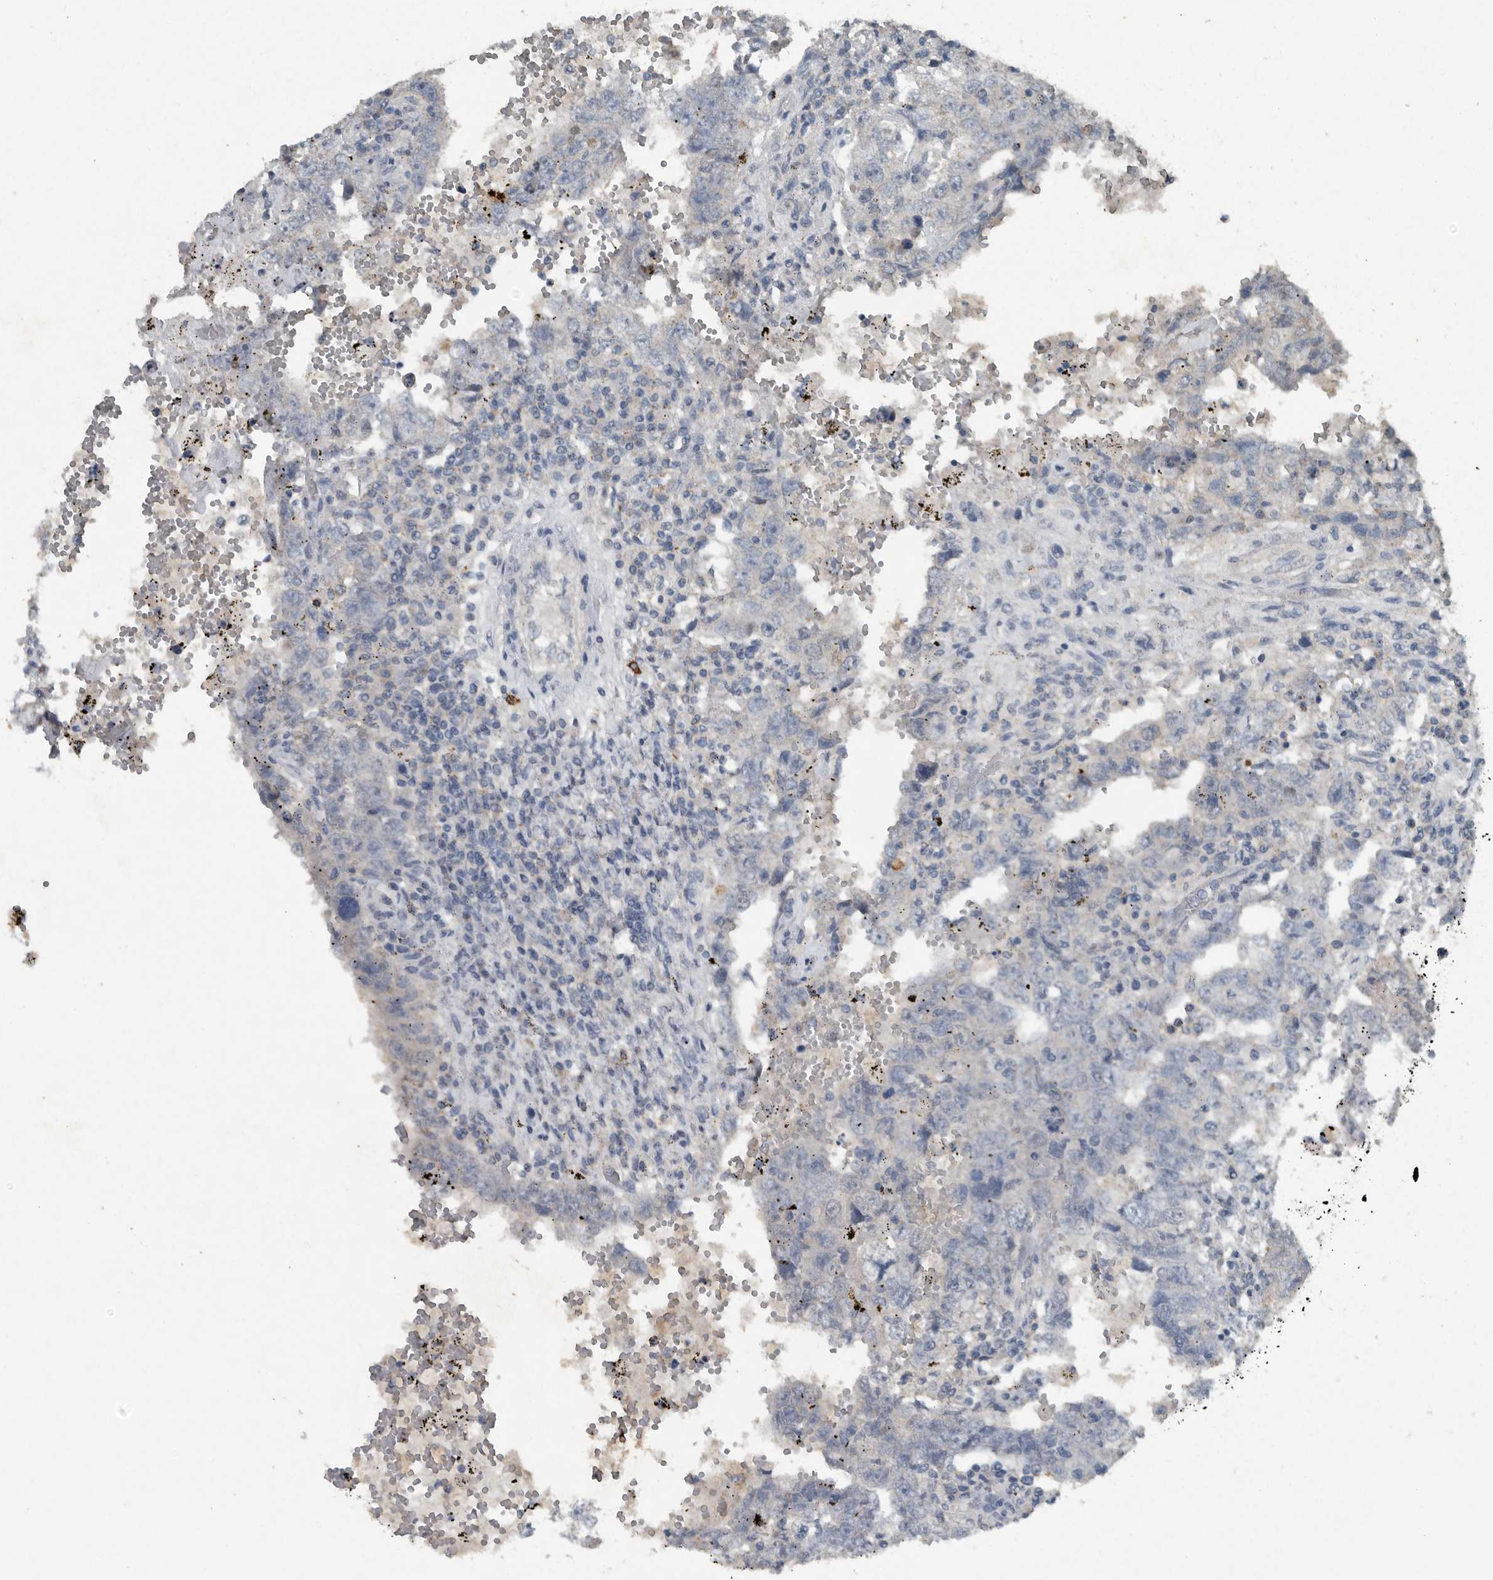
{"staining": {"intensity": "negative", "quantity": "none", "location": "none"}, "tissue": "testis cancer", "cell_type": "Tumor cells", "image_type": "cancer", "snomed": [{"axis": "morphology", "description": "Carcinoma, Embryonal, NOS"}, {"axis": "topography", "description": "Testis"}], "caption": "The micrograph shows no staining of tumor cells in embryonal carcinoma (testis).", "gene": "IL20", "patient": {"sex": "male", "age": 26}}